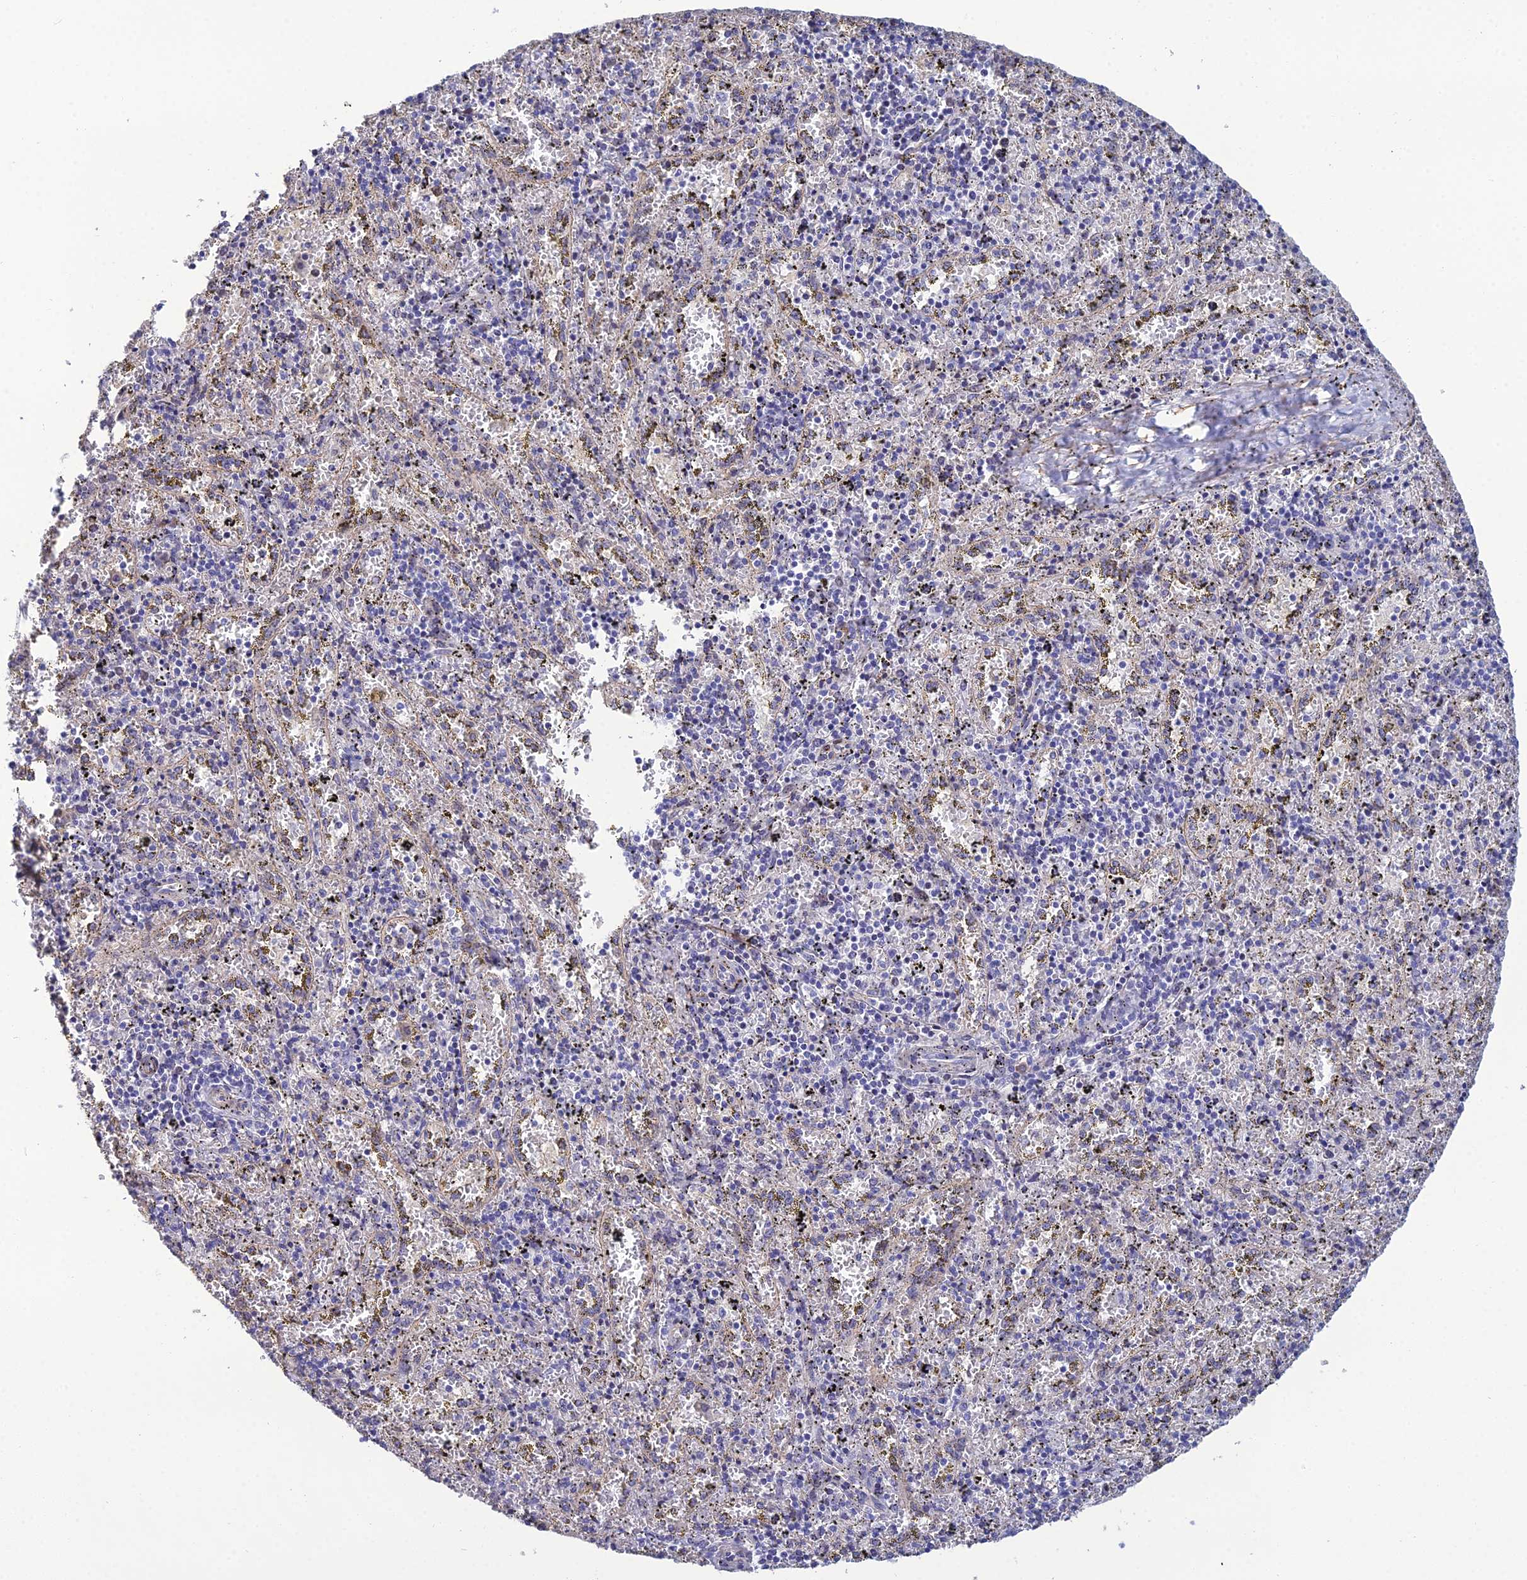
{"staining": {"intensity": "negative", "quantity": "none", "location": "none"}, "tissue": "spleen", "cell_type": "Cells in red pulp", "image_type": "normal", "snomed": [{"axis": "morphology", "description": "Normal tissue, NOS"}, {"axis": "topography", "description": "Spleen"}], "caption": "Human spleen stained for a protein using immunohistochemistry exhibits no positivity in cells in red pulp.", "gene": "LZTS2", "patient": {"sex": "male", "age": 11}}